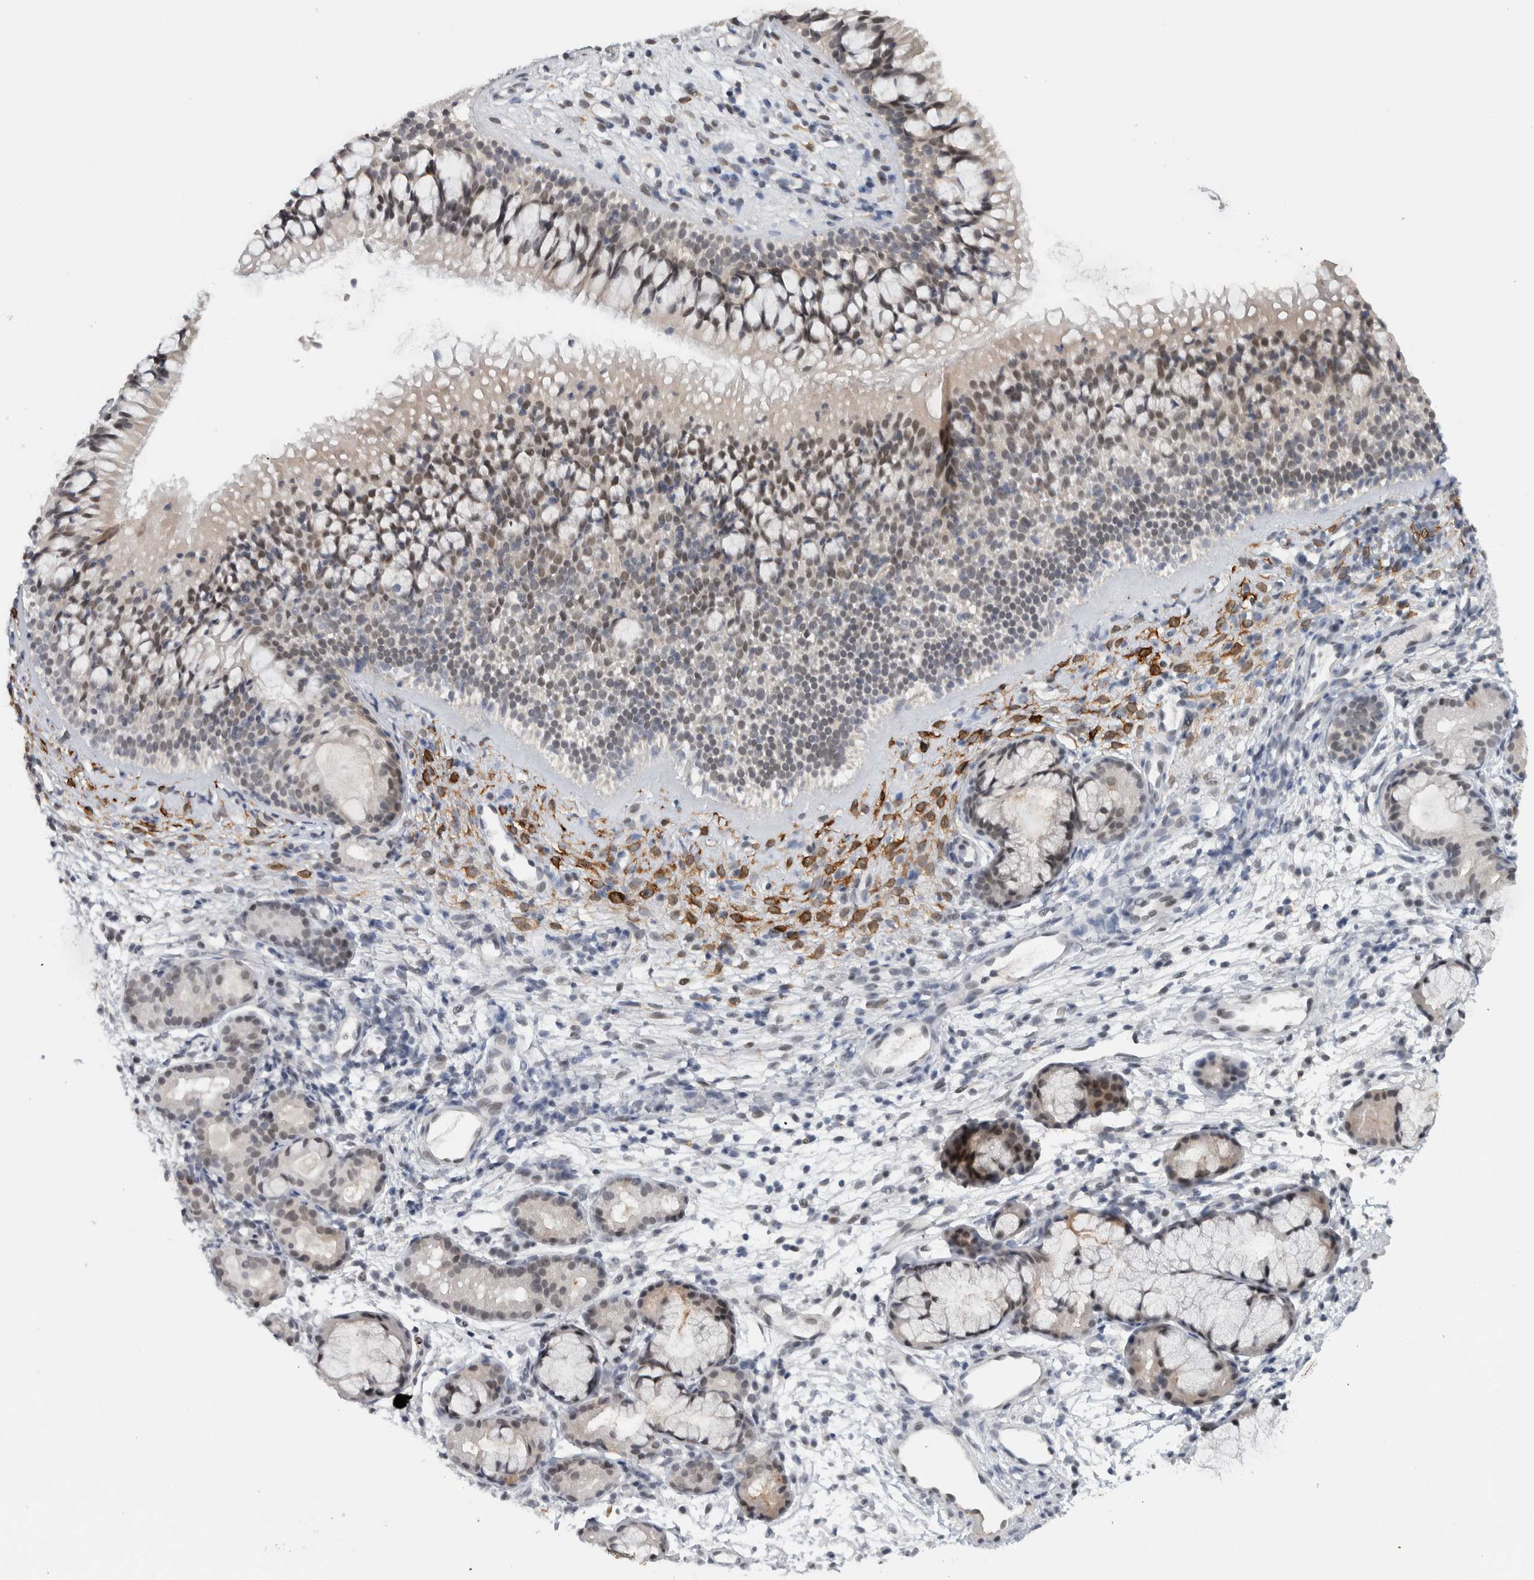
{"staining": {"intensity": "weak", "quantity": "25%-75%", "location": "nuclear"}, "tissue": "nasopharynx", "cell_type": "Respiratory epithelial cells", "image_type": "normal", "snomed": [{"axis": "morphology", "description": "Normal tissue, NOS"}, {"axis": "morphology", "description": "Inflammation, NOS"}, {"axis": "topography", "description": "Nasopharynx"}], "caption": "Protein staining demonstrates weak nuclear expression in about 25%-75% of respiratory epithelial cells in benign nasopharynx. (Brightfield microscopy of DAB IHC at high magnification).", "gene": "PRXL2A", "patient": {"sex": "female", "age": 19}}